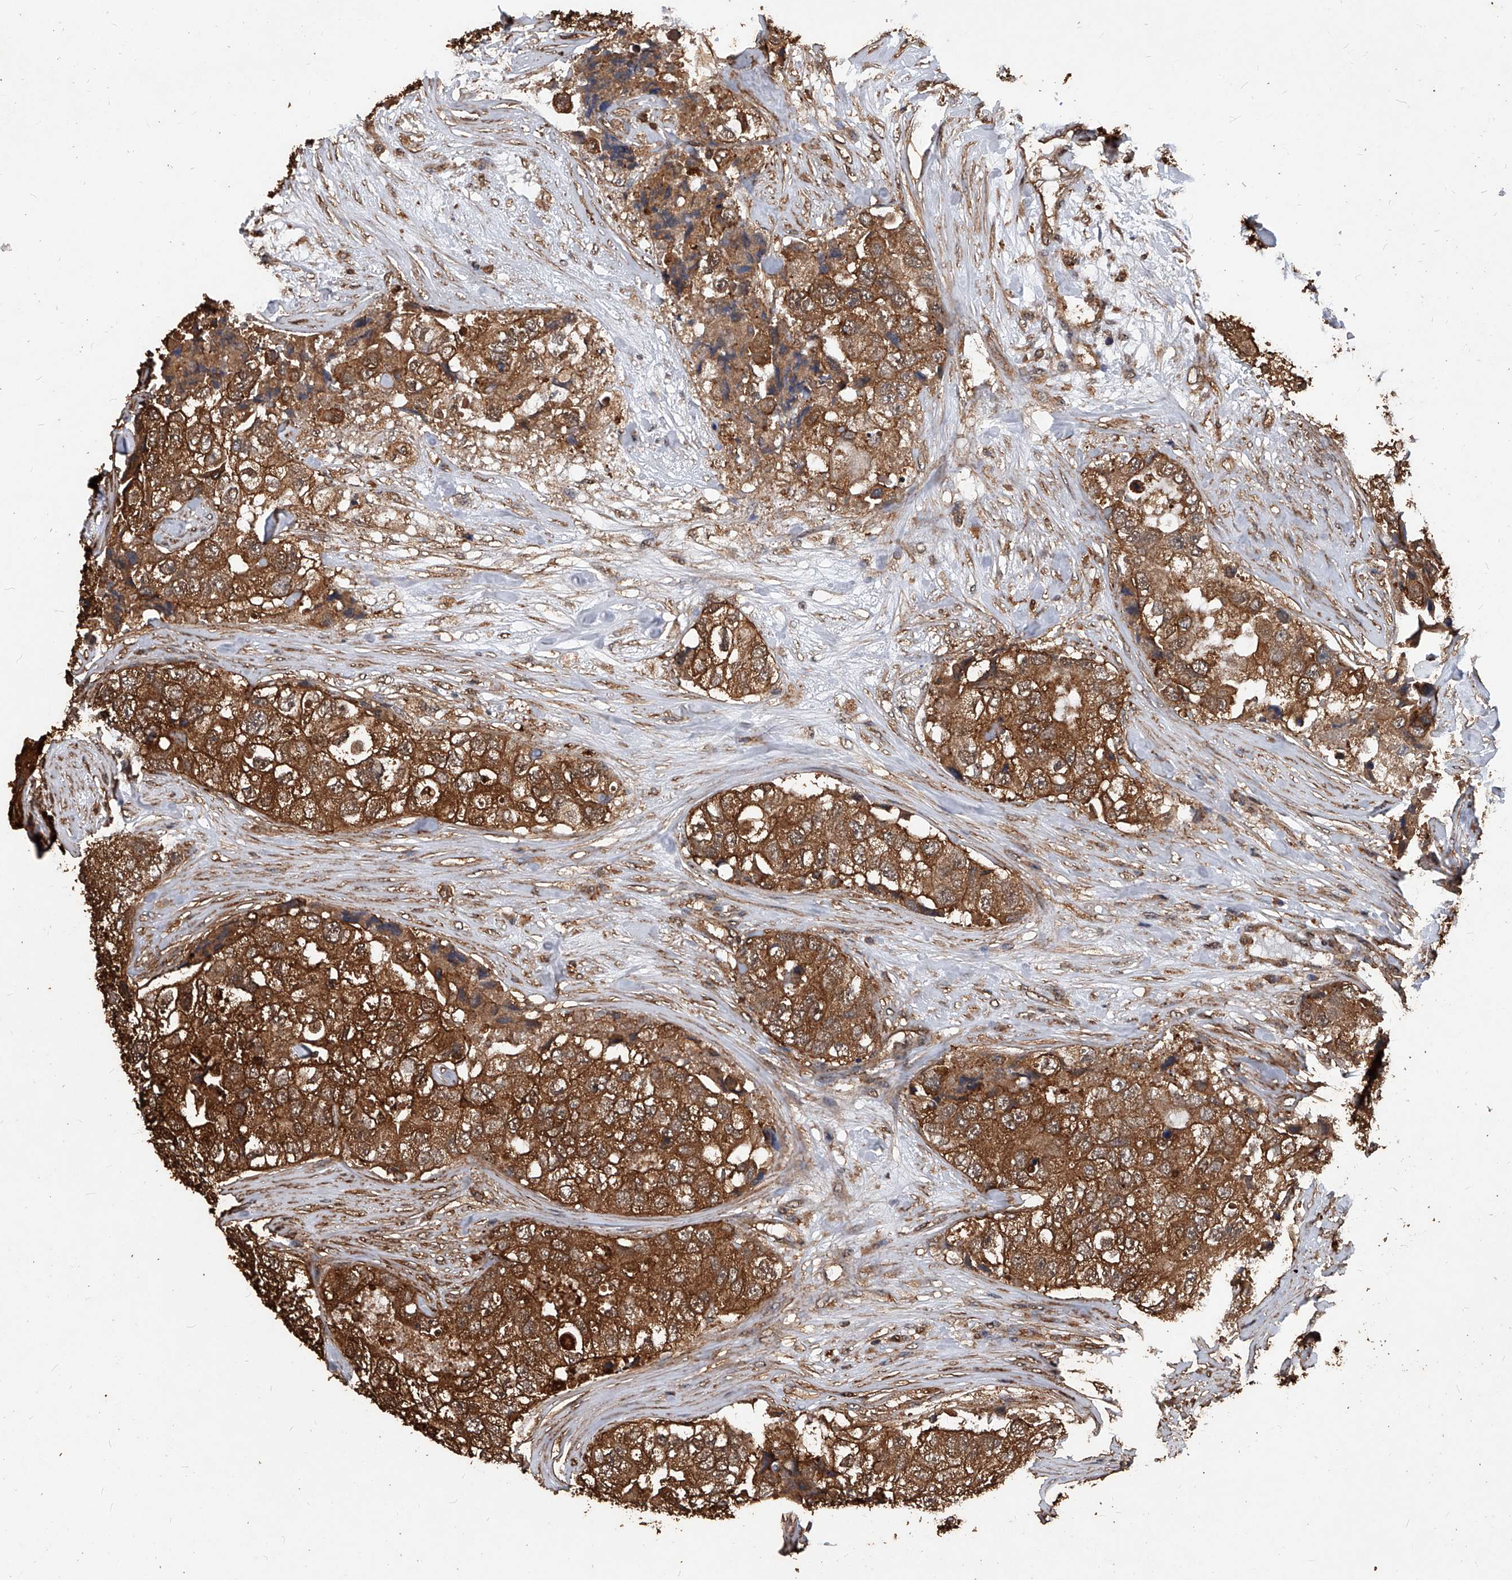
{"staining": {"intensity": "strong", "quantity": ">75%", "location": "cytoplasmic/membranous"}, "tissue": "breast cancer", "cell_type": "Tumor cells", "image_type": "cancer", "snomed": [{"axis": "morphology", "description": "Duct carcinoma"}, {"axis": "topography", "description": "Breast"}], "caption": "Strong cytoplasmic/membranous expression for a protein is identified in approximately >75% of tumor cells of breast cancer using IHC.", "gene": "UCP2", "patient": {"sex": "female", "age": 62}}